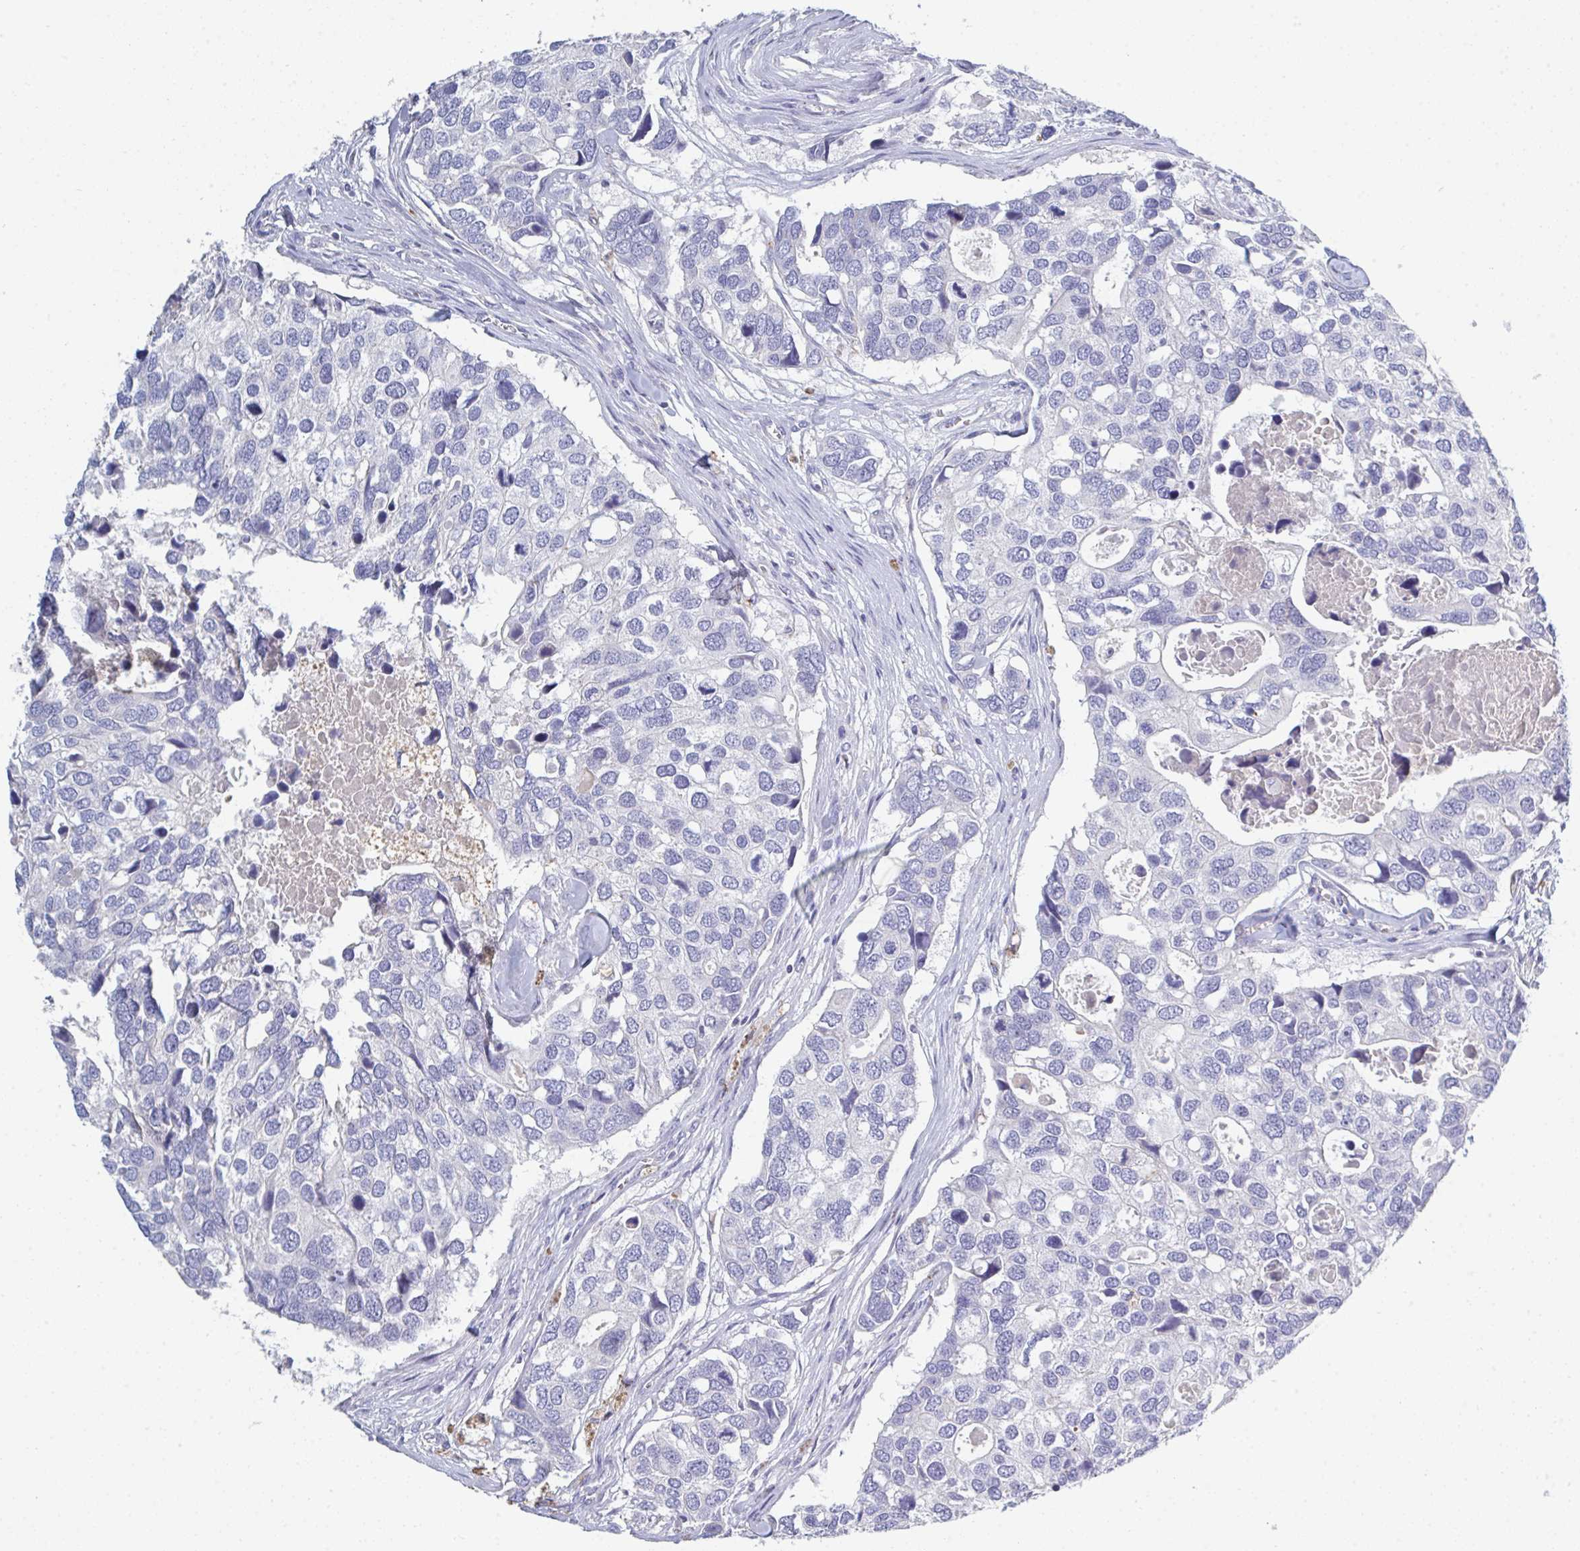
{"staining": {"intensity": "negative", "quantity": "none", "location": "none"}, "tissue": "breast cancer", "cell_type": "Tumor cells", "image_type": "cancer", "snomed": [{"axis": "morphology", "description": "Duct carcinoma"}, {"axis": "topography", "description": "Breast"}], "caption": "Breast cancer (intraductal carcinoma) was stained to show a protein in brown. There is no significant expression in tumor cells. (Brightfield microscopy of DAB immunohistochemistry at high magnification).", "gene": "HGFAC", "patient": {"sex": "female", "age": 83}}